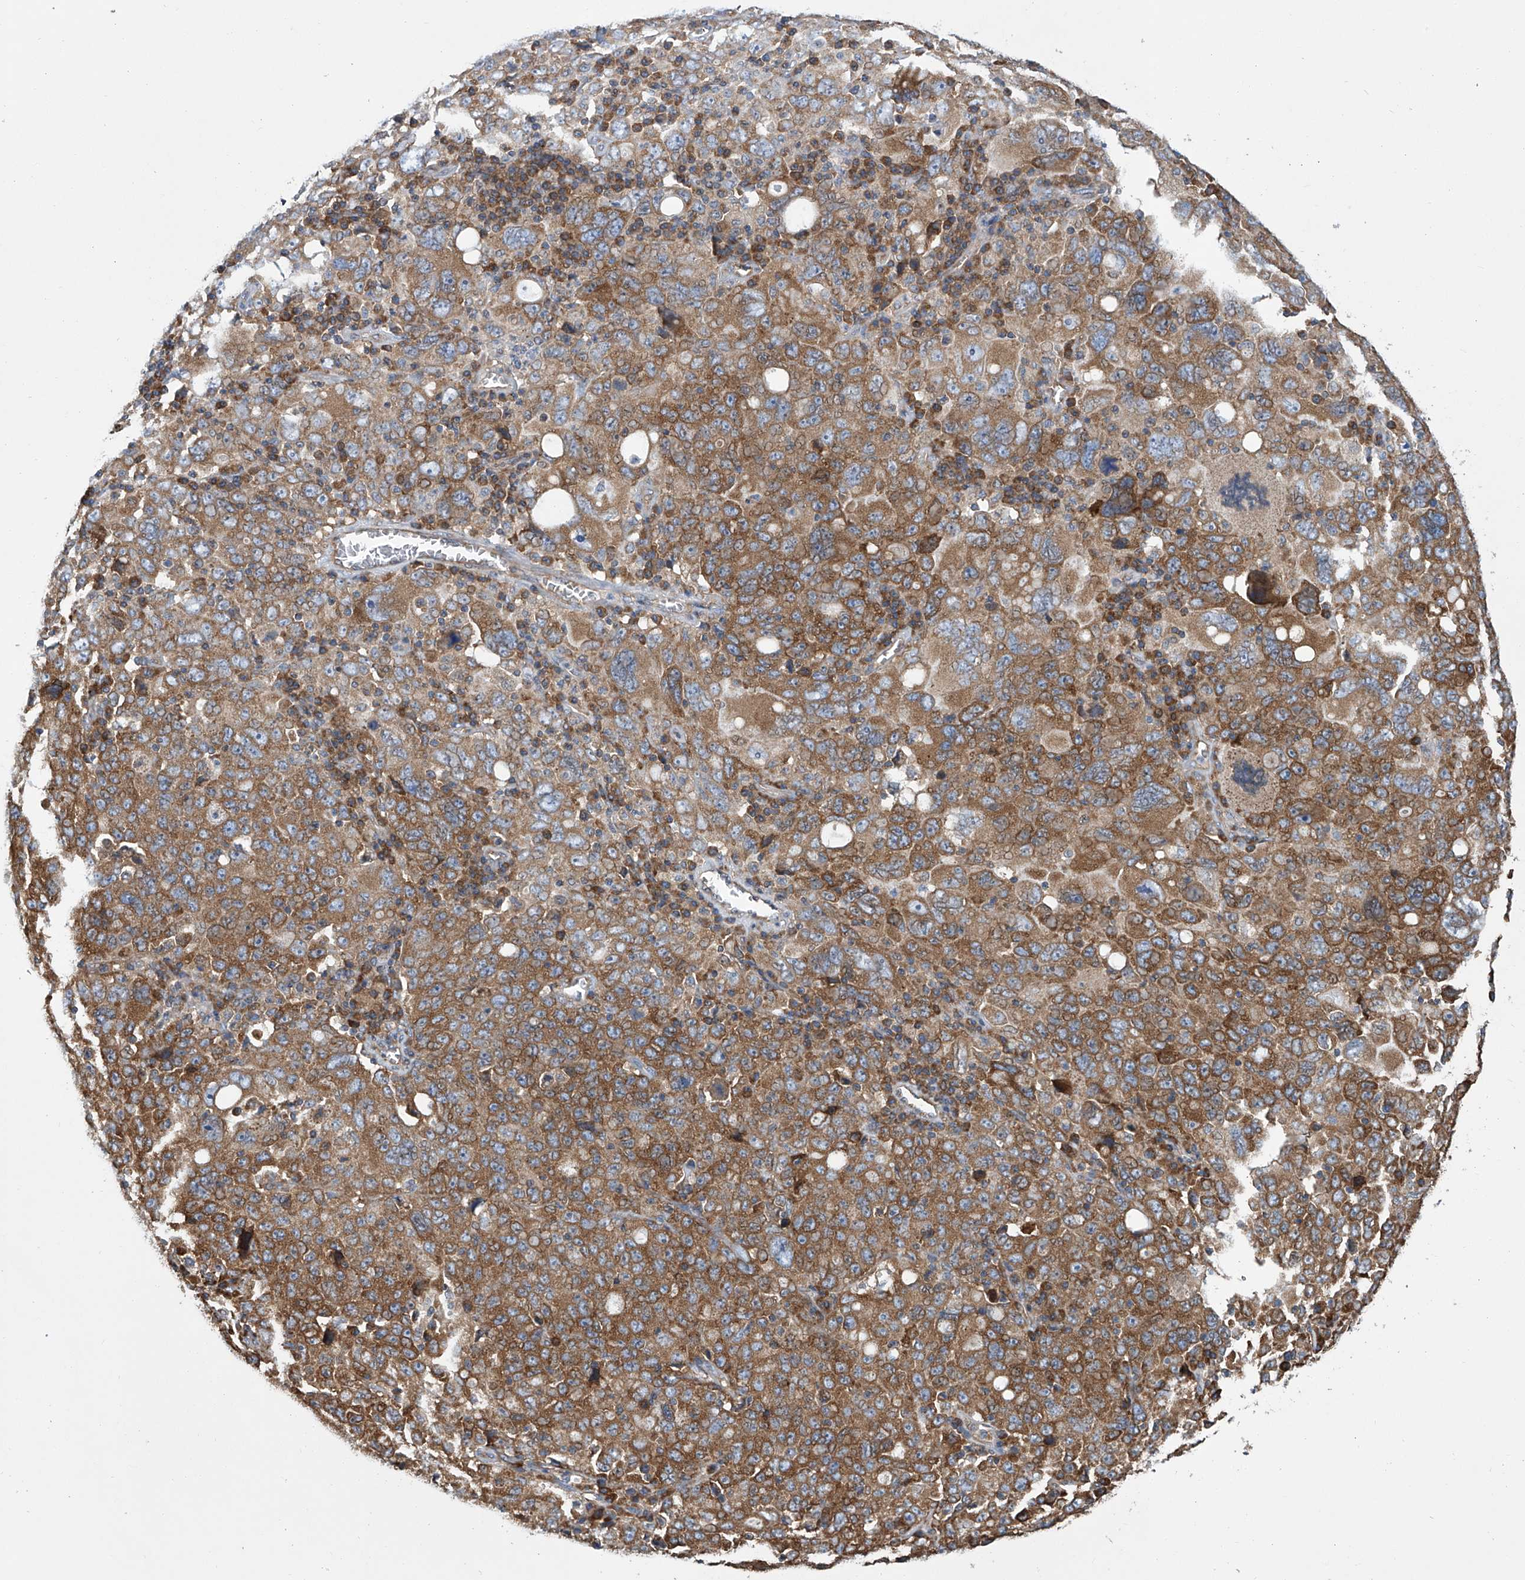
{"staining": {"intensity": "moderate", "quantity": ">75%", "location": "cytoplasmic/membranous"}, "tissue": "ovarian cancer", "cell_type": "Tumor cells", "image_type": "cancer", "snomed": [{"axis": "morphology", "description": "Carcinoma, endometroid"}, {"axis": "topography", "description": "Ovary"}], "caption": "Immunohistochemical staining of ovarian cancer (endometroid carcinoma) reveals medium levels of moderate cytoplasmic/membranous positivity in approximately >75% of tumor cells. The staining was performed using DAB to visualize the protein expression in brown, while the nuclei were stained in blue with hematoxylin (Magnification: 20x).", "gene": "SENP2", "patient": {"sex": "female", "age": 62}}